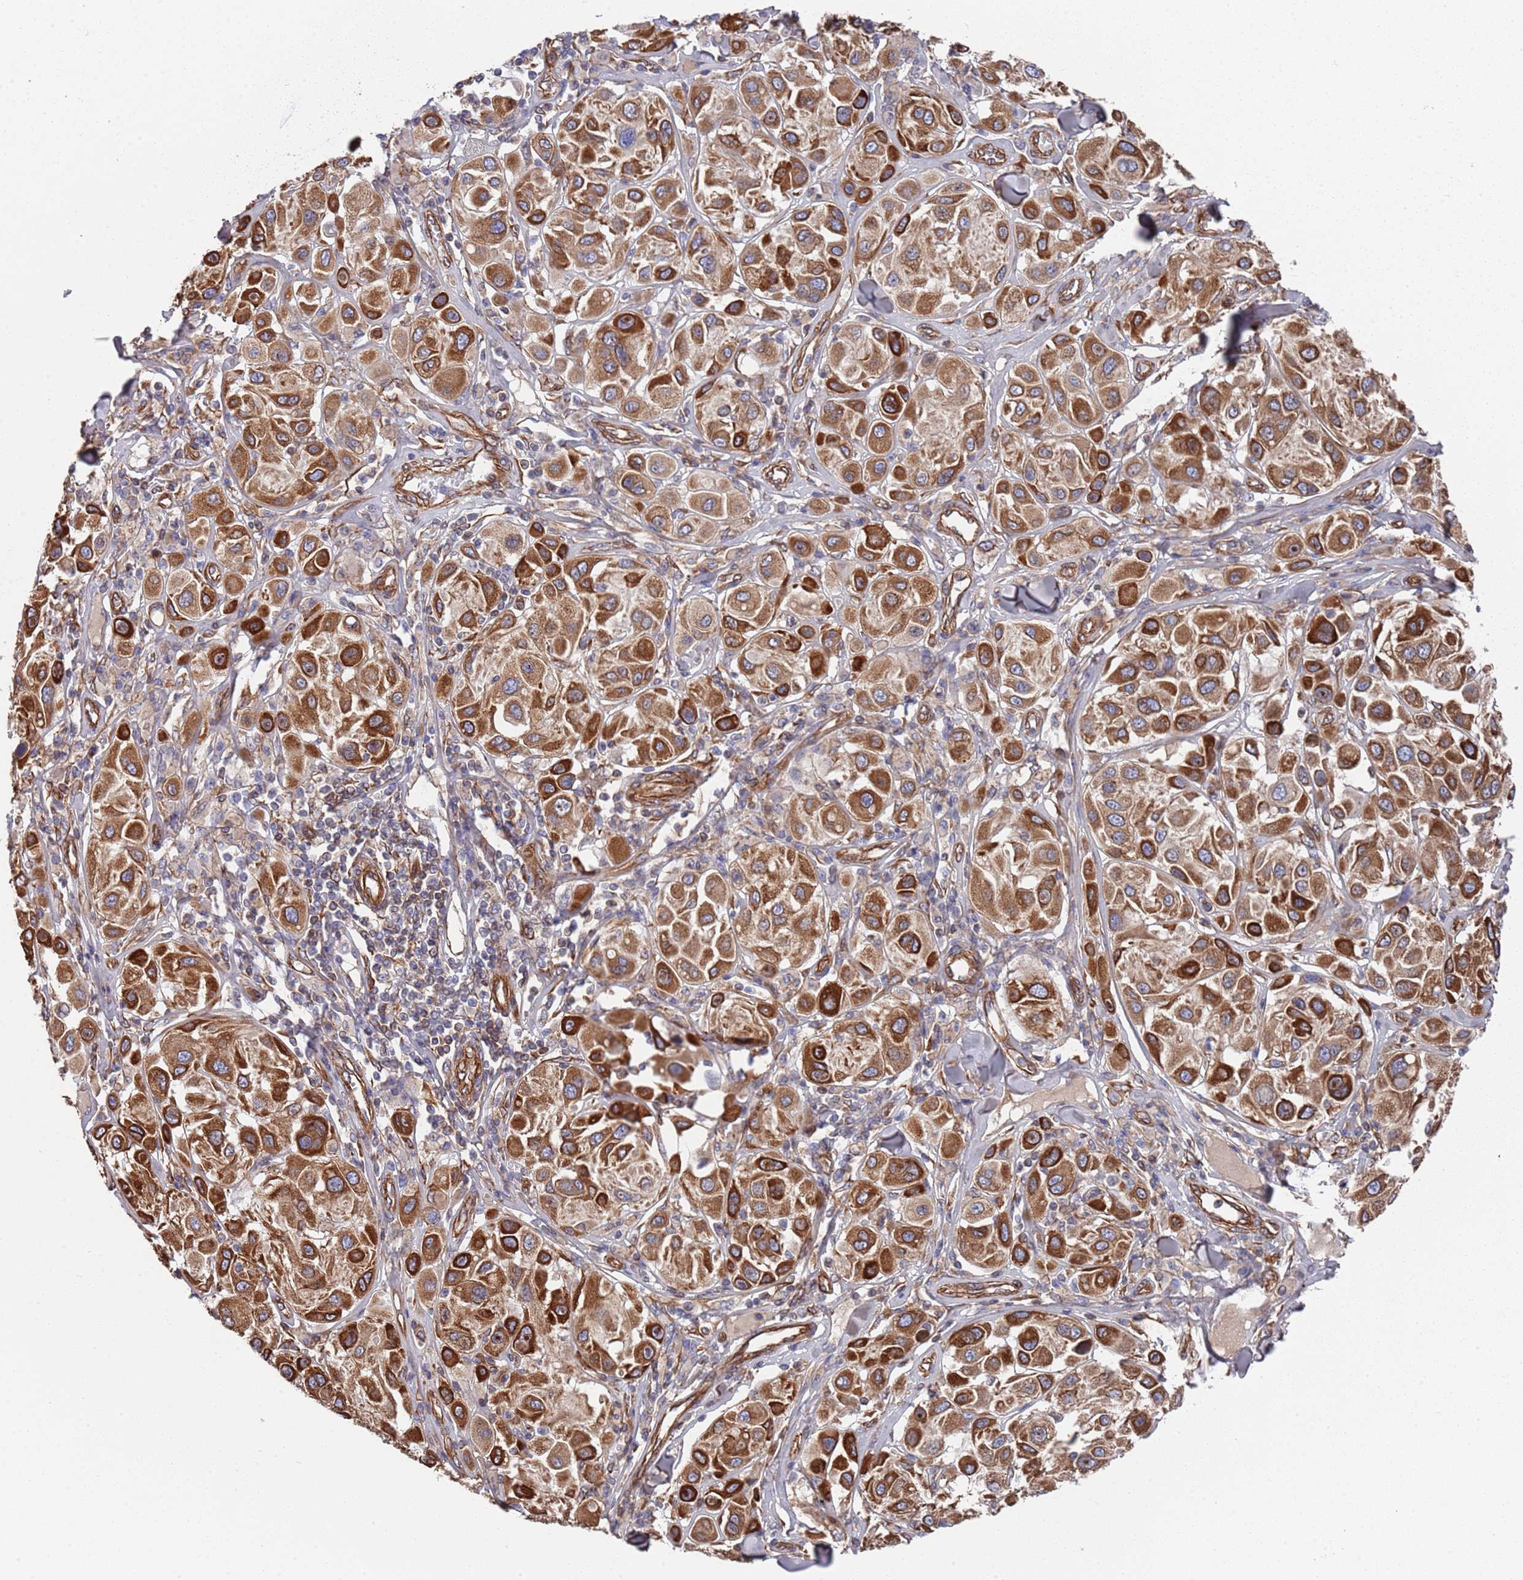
{"staining": {"intensity": "strong", "quantity": ">75%", "location": "cytoplasmic/membranous"}, "tissue": "melanoma", "cell_type": "Tumor cells", "image_type": "cancer", "snomed": [{"axis": "morphology", "description": "Malignant melanoma, Metastatic site"}, {"axis": "topography", "description": "Skin"}], "caption": "The micrograph displays staining of melanoma, revealing strong cytoplasmic/membranous protein staining (brown color) within tumor cells.", "gene": "JAKMIP2", "patient": {"sex": "male", "age": 41}}